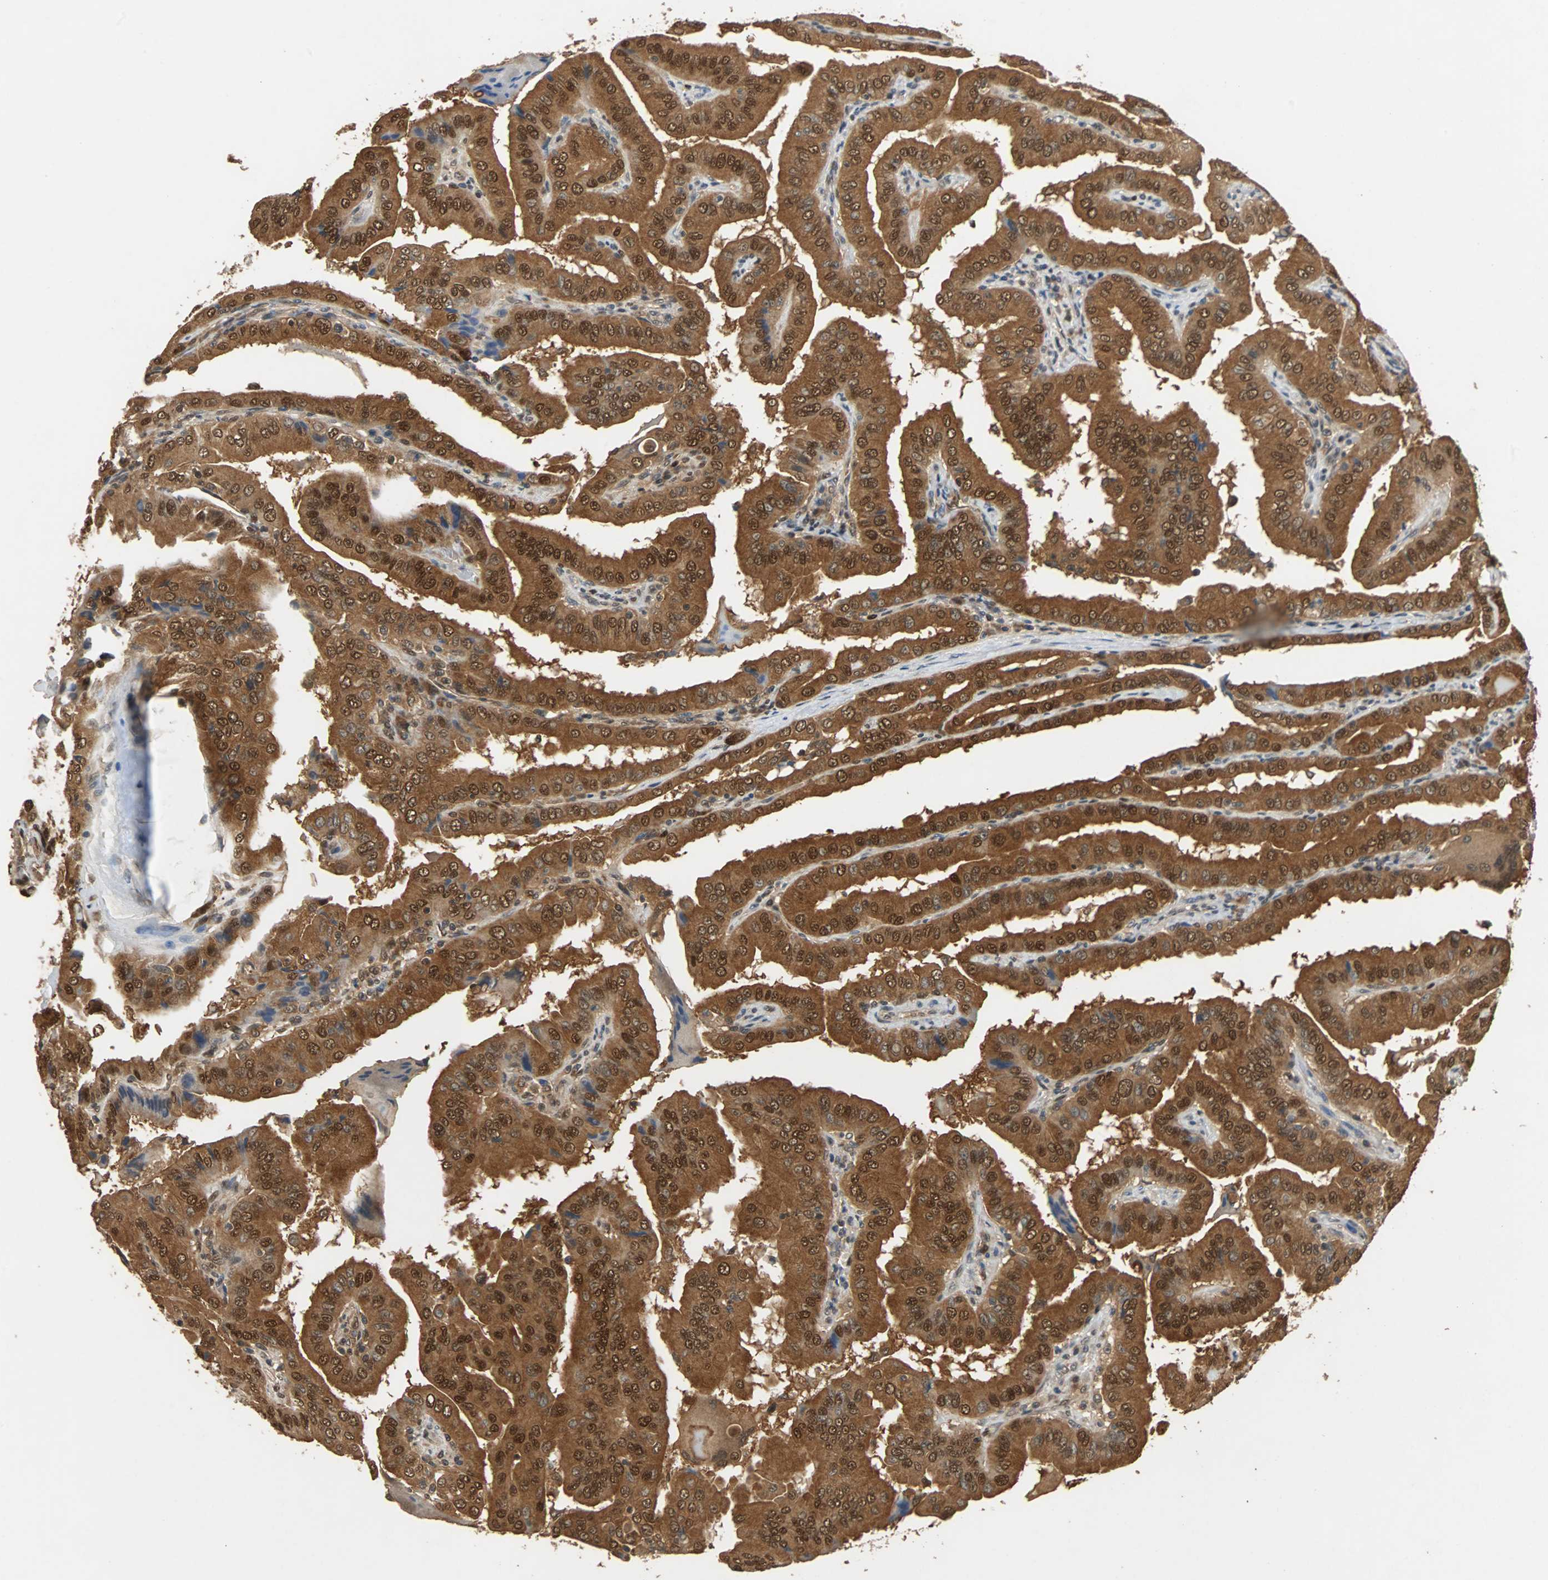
{"staining": {"intensity": "strong", "quantity": ">75%", "location": "cytoplasmic/membranous,nuclear"}, "tissue": "thyroid cancer", "cell_type": "Tumor cells", "image_type": "cancer", "snomed": [{"axis": "morphology", "description": "Papillary adenocarcinoma, NOS"}, {"axis": "topography", "description": "Thyroid gland"}], "caption": "High-power microscopy captured an IHC photomicrograph of thyroid cancer, revealing strong cytoplasmic/membranous and nuclear expression in about >75% of tumor cells.", "gene": "PRDX6", "patient": {"sex": "male", "age": 33}}